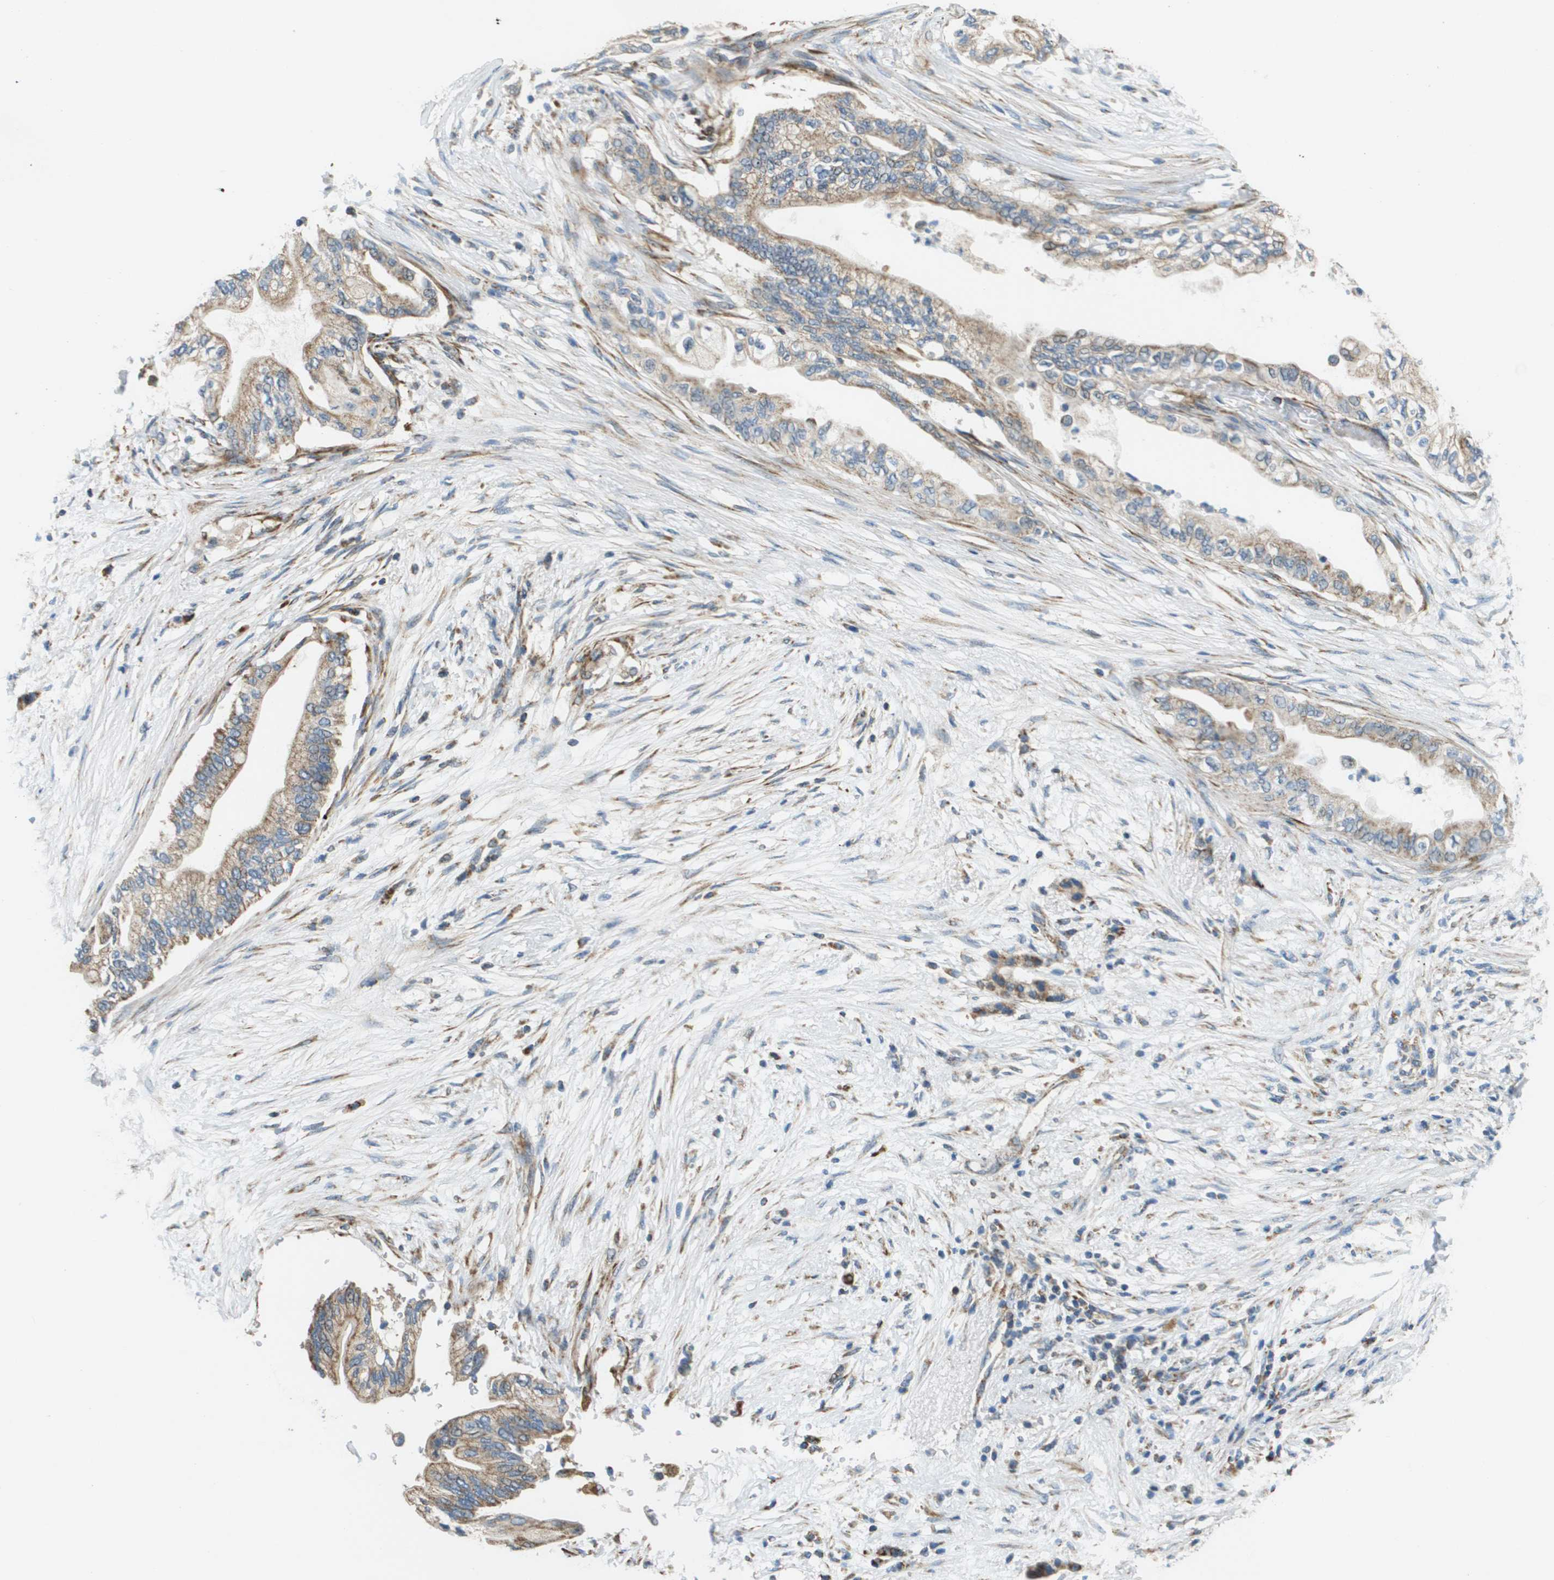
{"staining": {"intensity": "weak", "quantity": ">75%", "location": "cytoplasmic/membranous"}, "tissue": "pancreatic cancer", "cell_type": "Tumor cells", "image_type": "cancer", "snomed": [{"axis": "morphology", "description": "Normal tissue, NOS"}, {"axis": "morphology", "description": "Adenocarcinoma, NOS"}, {"axis": "topography", "description": "Pancreas"}, {"axis": "topography", "description": "Duodenum"}], "caption": "The histopathology image displays immunohistochemical staining of adenocarcinoma (pancreatic). There is weak cytoplasmic/membranous staining is present in about >75% of tumor cells.", "gene": "NRK", "patient": {"sex": "female", "age": 60}}